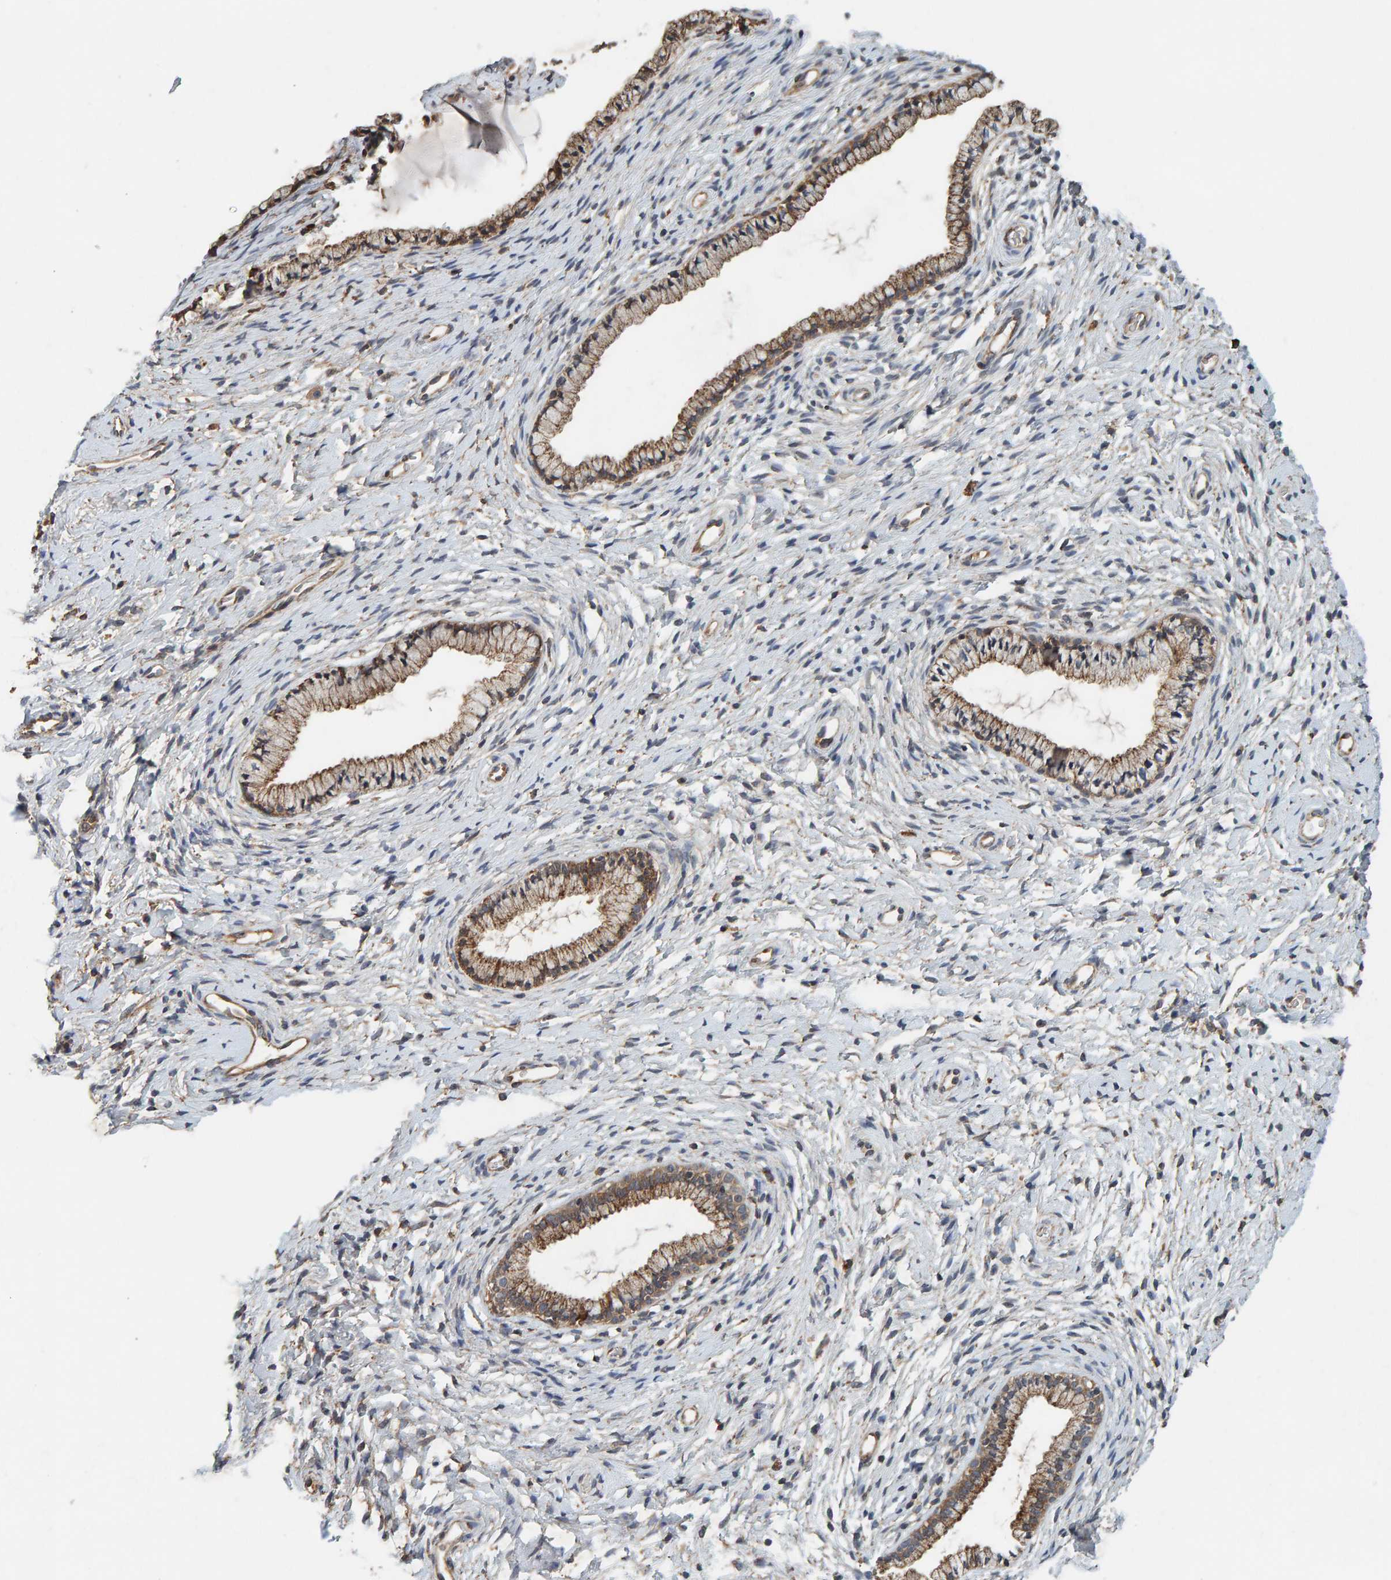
{"staining": {"intensity": "moderate", "quantity": ">75%", "location": "cytoplasmic/membranous"}, "tissue": "cervix", "cell_type": "Glandular cells", "image_type": "normal", "snomed": [{"axis": "morphology", "description": "Normal tissue, NOS"}, {"axis": "topography", "description": "Cervix"}], "caption": "This is a photomicrograph of immunohistochemistry staining of benign cervix, which shows moderate positivity in the cytoplasmic/membranous of glandular cells.", "gene": "PLA2G3", "patient": {"sex": "female", "age": 72}}